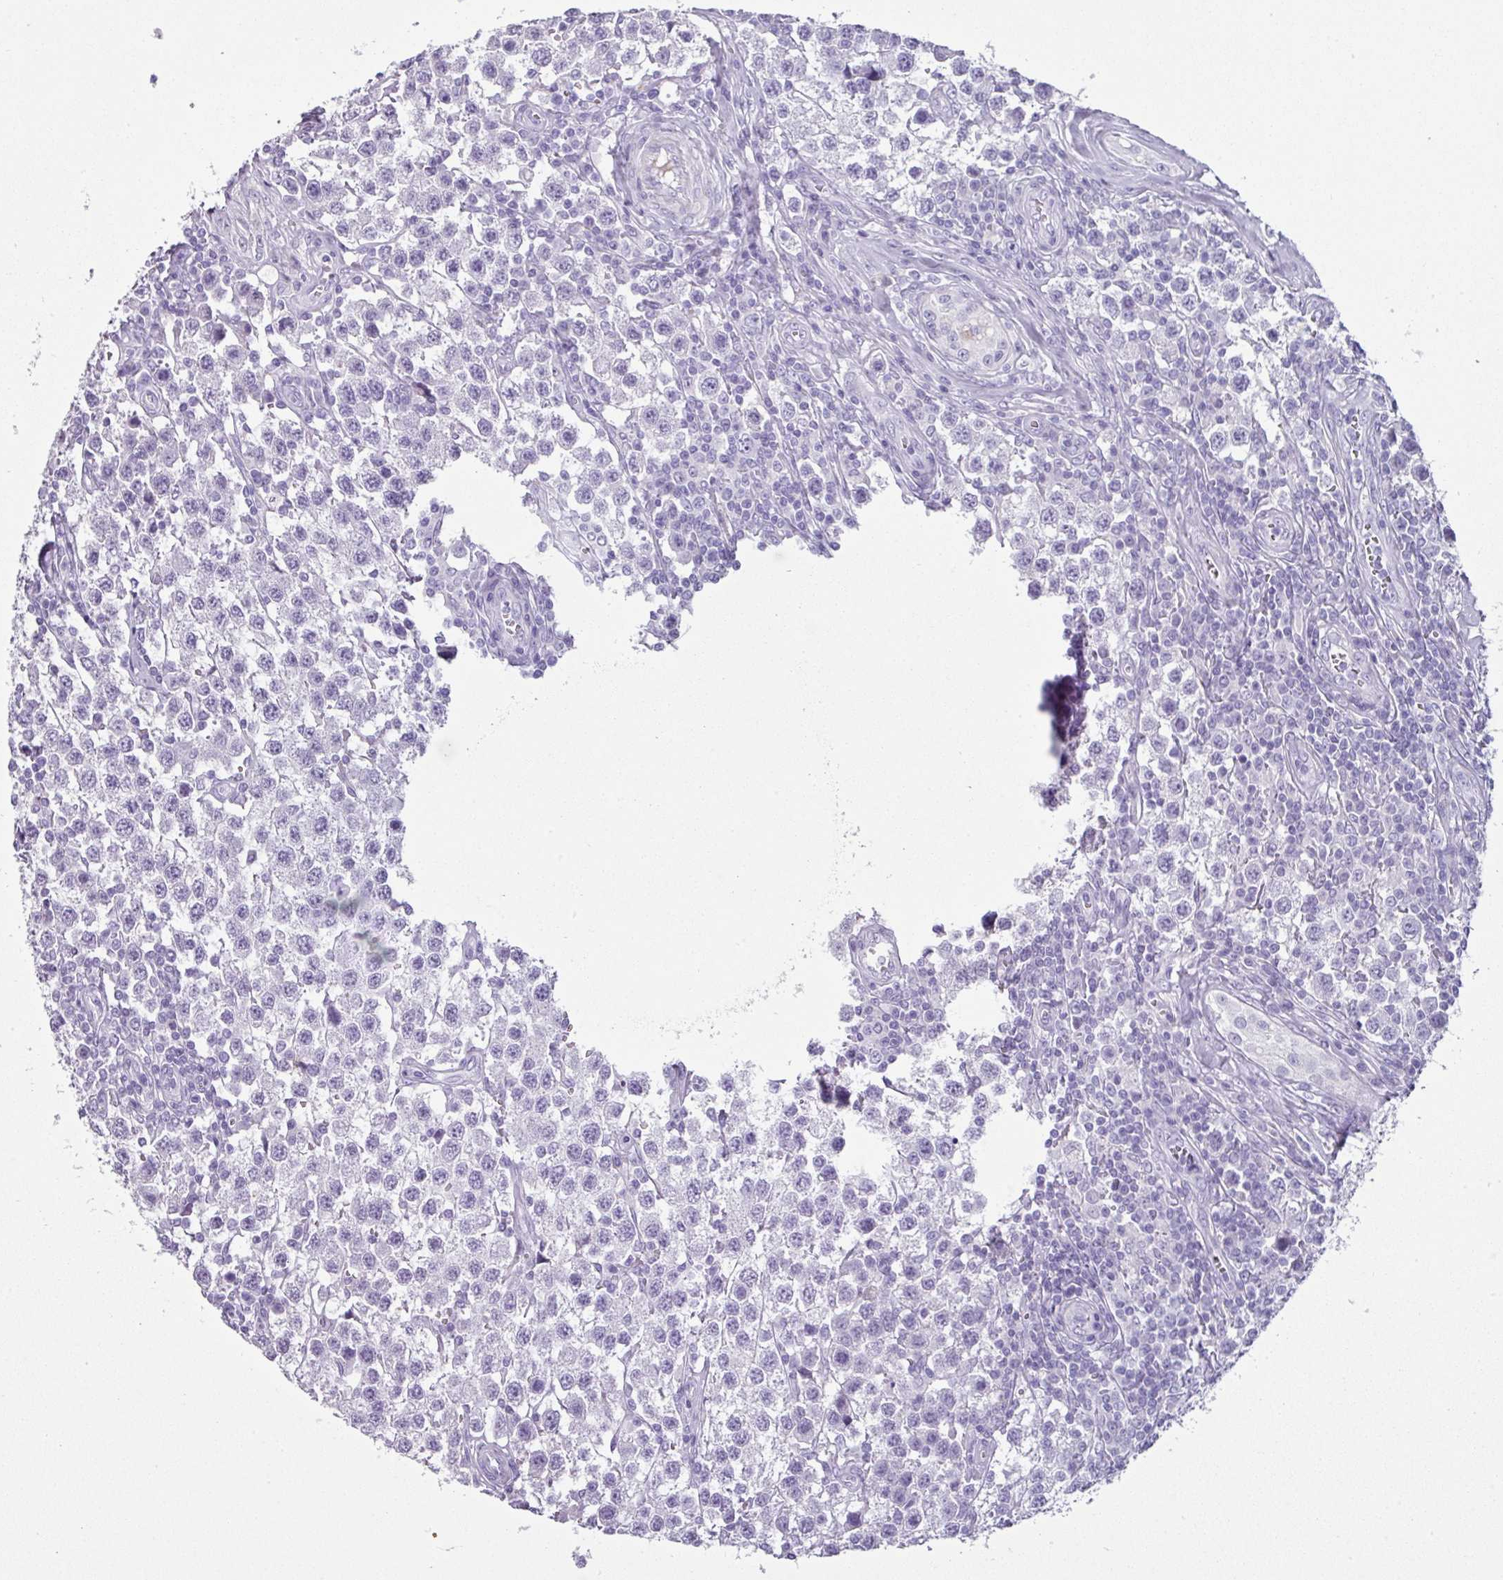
{"staining": {"intensity": "negative", "quantity": "none", "location": "none"}, "tissue": "testis cancer", "cell_type": "Tumor cells", "image_type": "cancer", "snomed": [{"axis": "morphology", "description": "Seminoma, NOS"}, {"axis": "topography", "description": "Testis"}], "caption": "Tumor cells are negative for brown protein staining in testis cancer (seminoma).", "gene": "CTSG", "patient": {"sex": "male", "age": 34}}